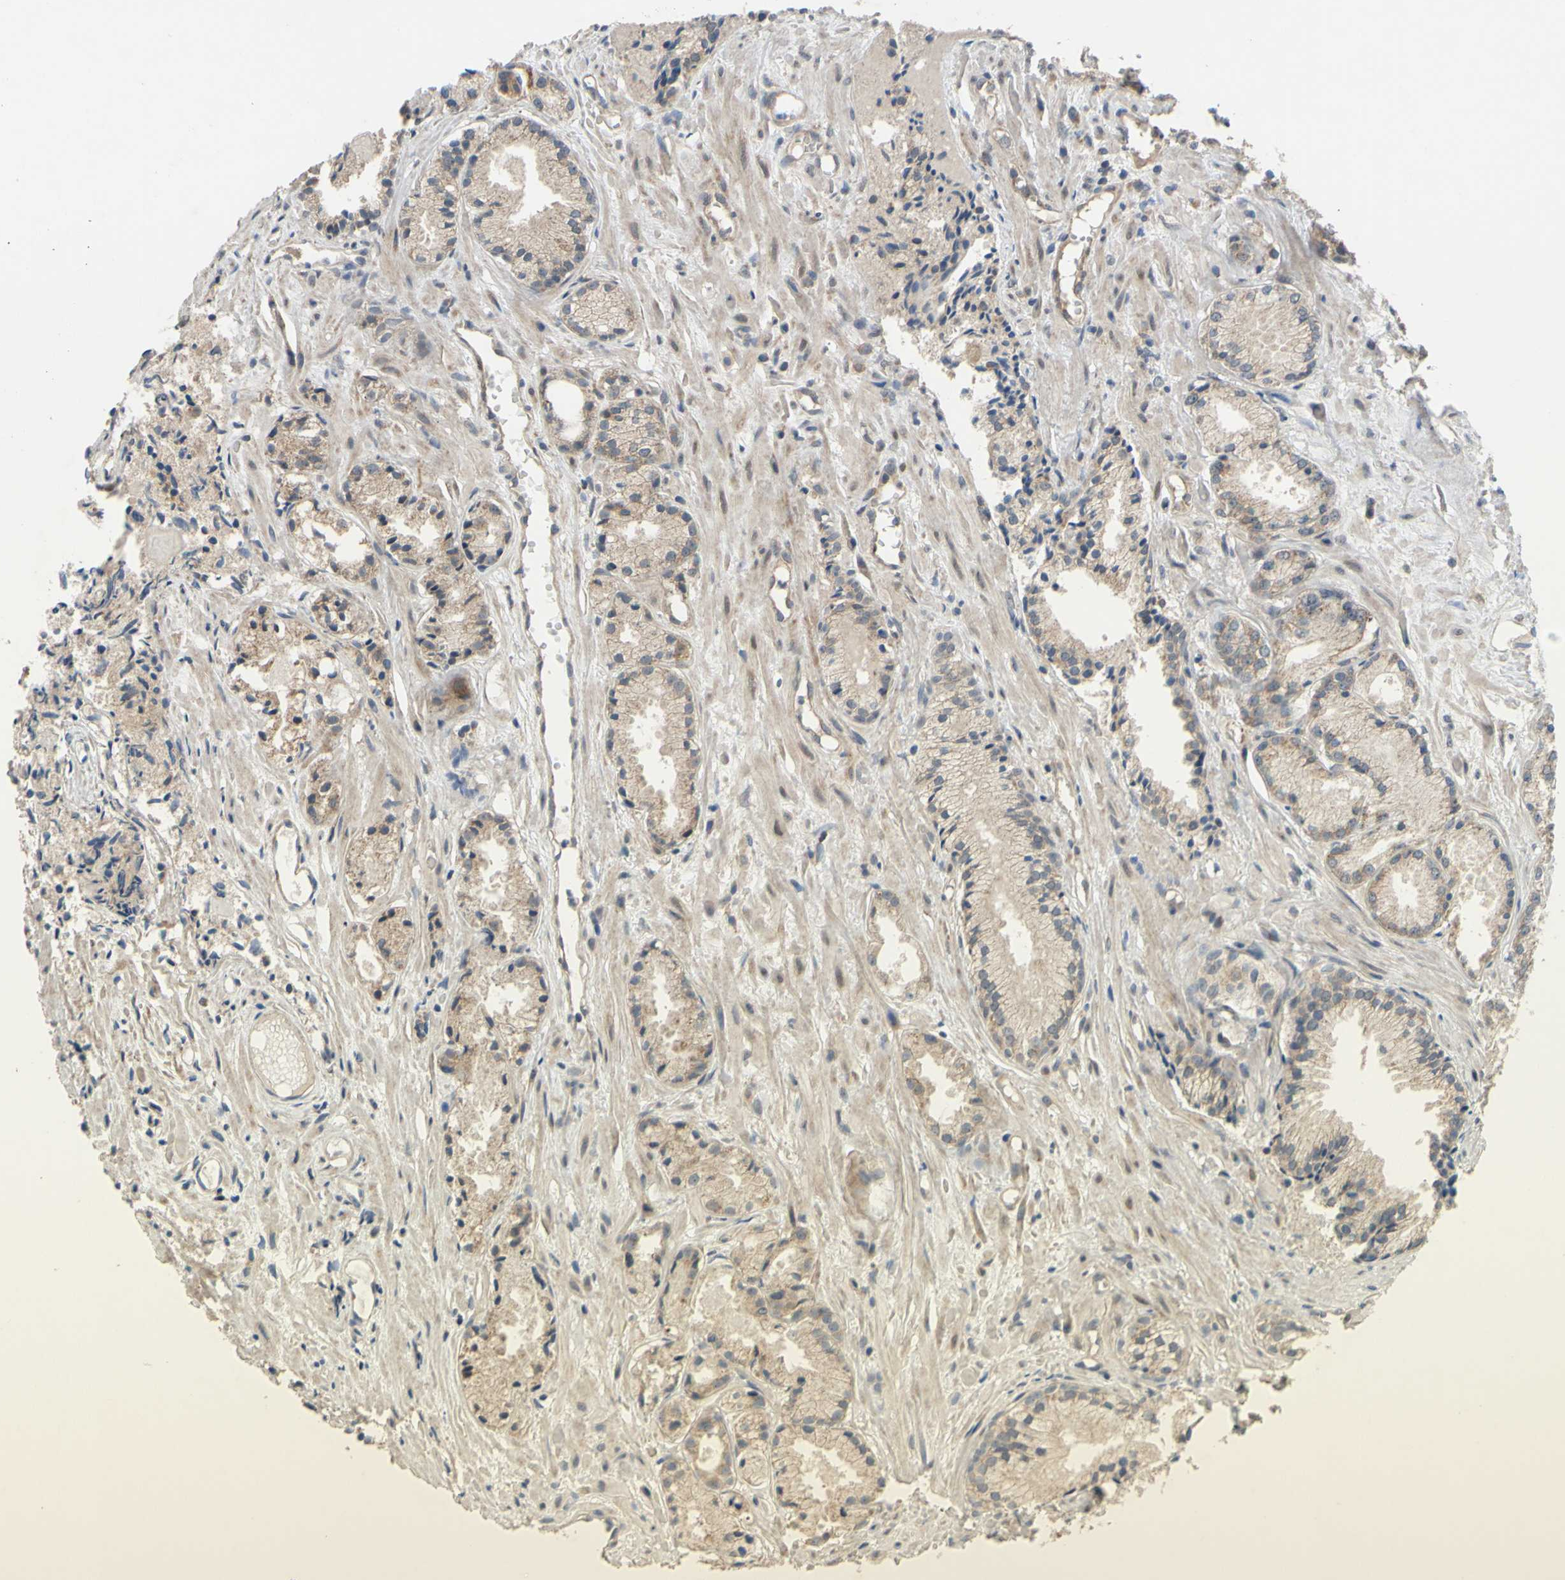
{"staining": {"intensity": "weak", "quantity": ">75%", "location": "cytoplasmic/membranous"}, "tissue": "prostate cancer", "cell_type": "Tumor cells", "image_type": "cancer", "snomed": [{"axis": "morphology", "description": "Adenocarcinoma, Low grade"}, {"axis": "topography", "description": "Prostate"}], "caption": "The image reveals staining of low-grade adenocarcinoma (prostate), revealing weak cytoplasmic/membranous protein positivity (brown color) within tumor cells.", "gene": "CD164", "patient": {"sex": "male", "age": 72}}